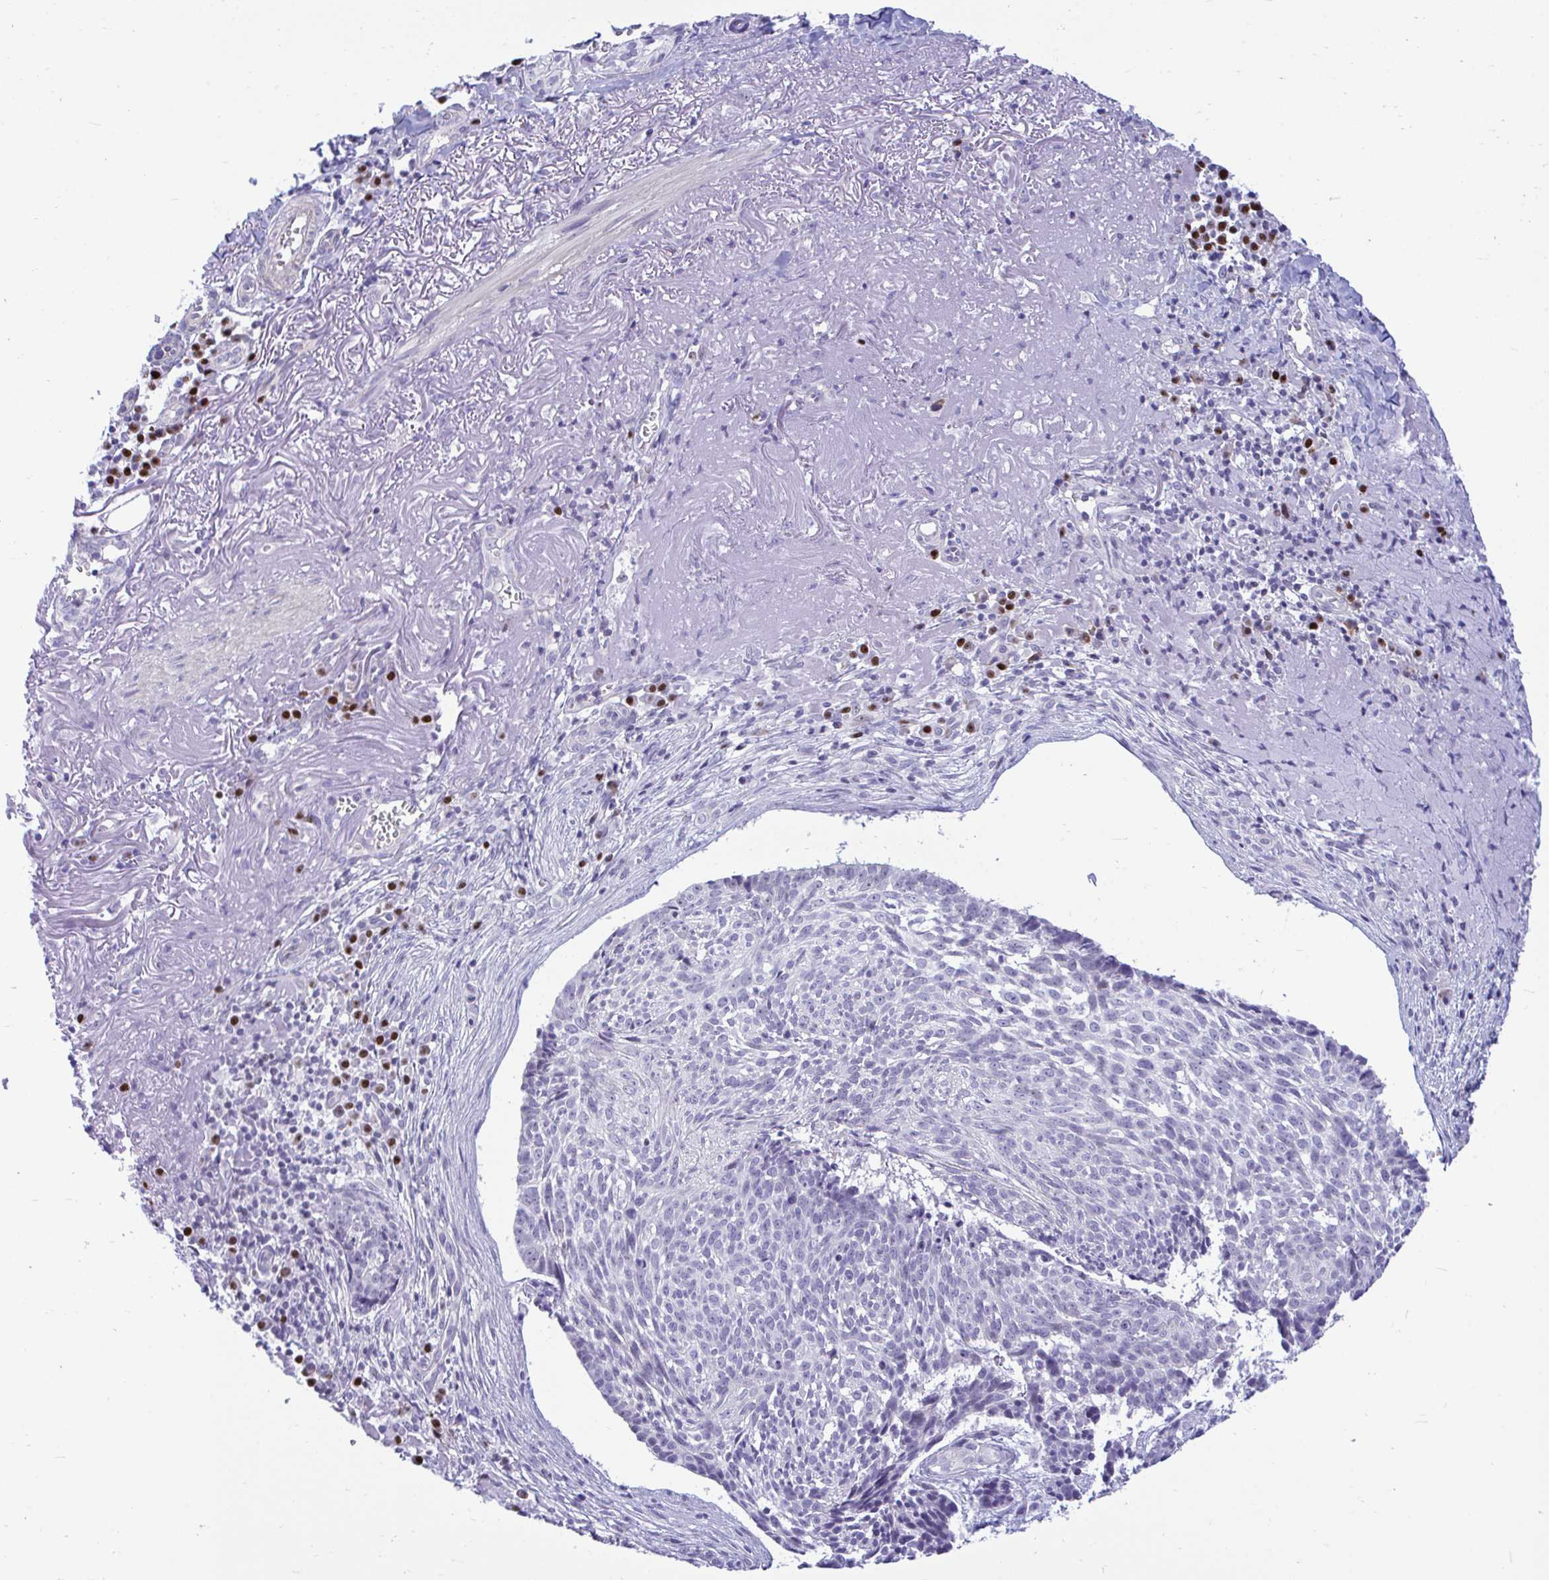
{"staining": {"intensity": "negative", "quantity": "none", "location": "none"}, "tissue": "skin cancer", "cell_type": "Tumor cells", "image_type": "cancer", "snomed": [{"axis": "morphology", "description": "Basal cell carcinoma"}, {"axis": "topography", "description": "Skin"}, {"axis": "topography", "description": "Skin of face"}], "caption": "A micrograph of skin basal cell carcinoma stained for a protein reveals no brown staining in tumor cells.", "gene": "SLC25A51", "patient": {"sex": "female", "age": 95}}